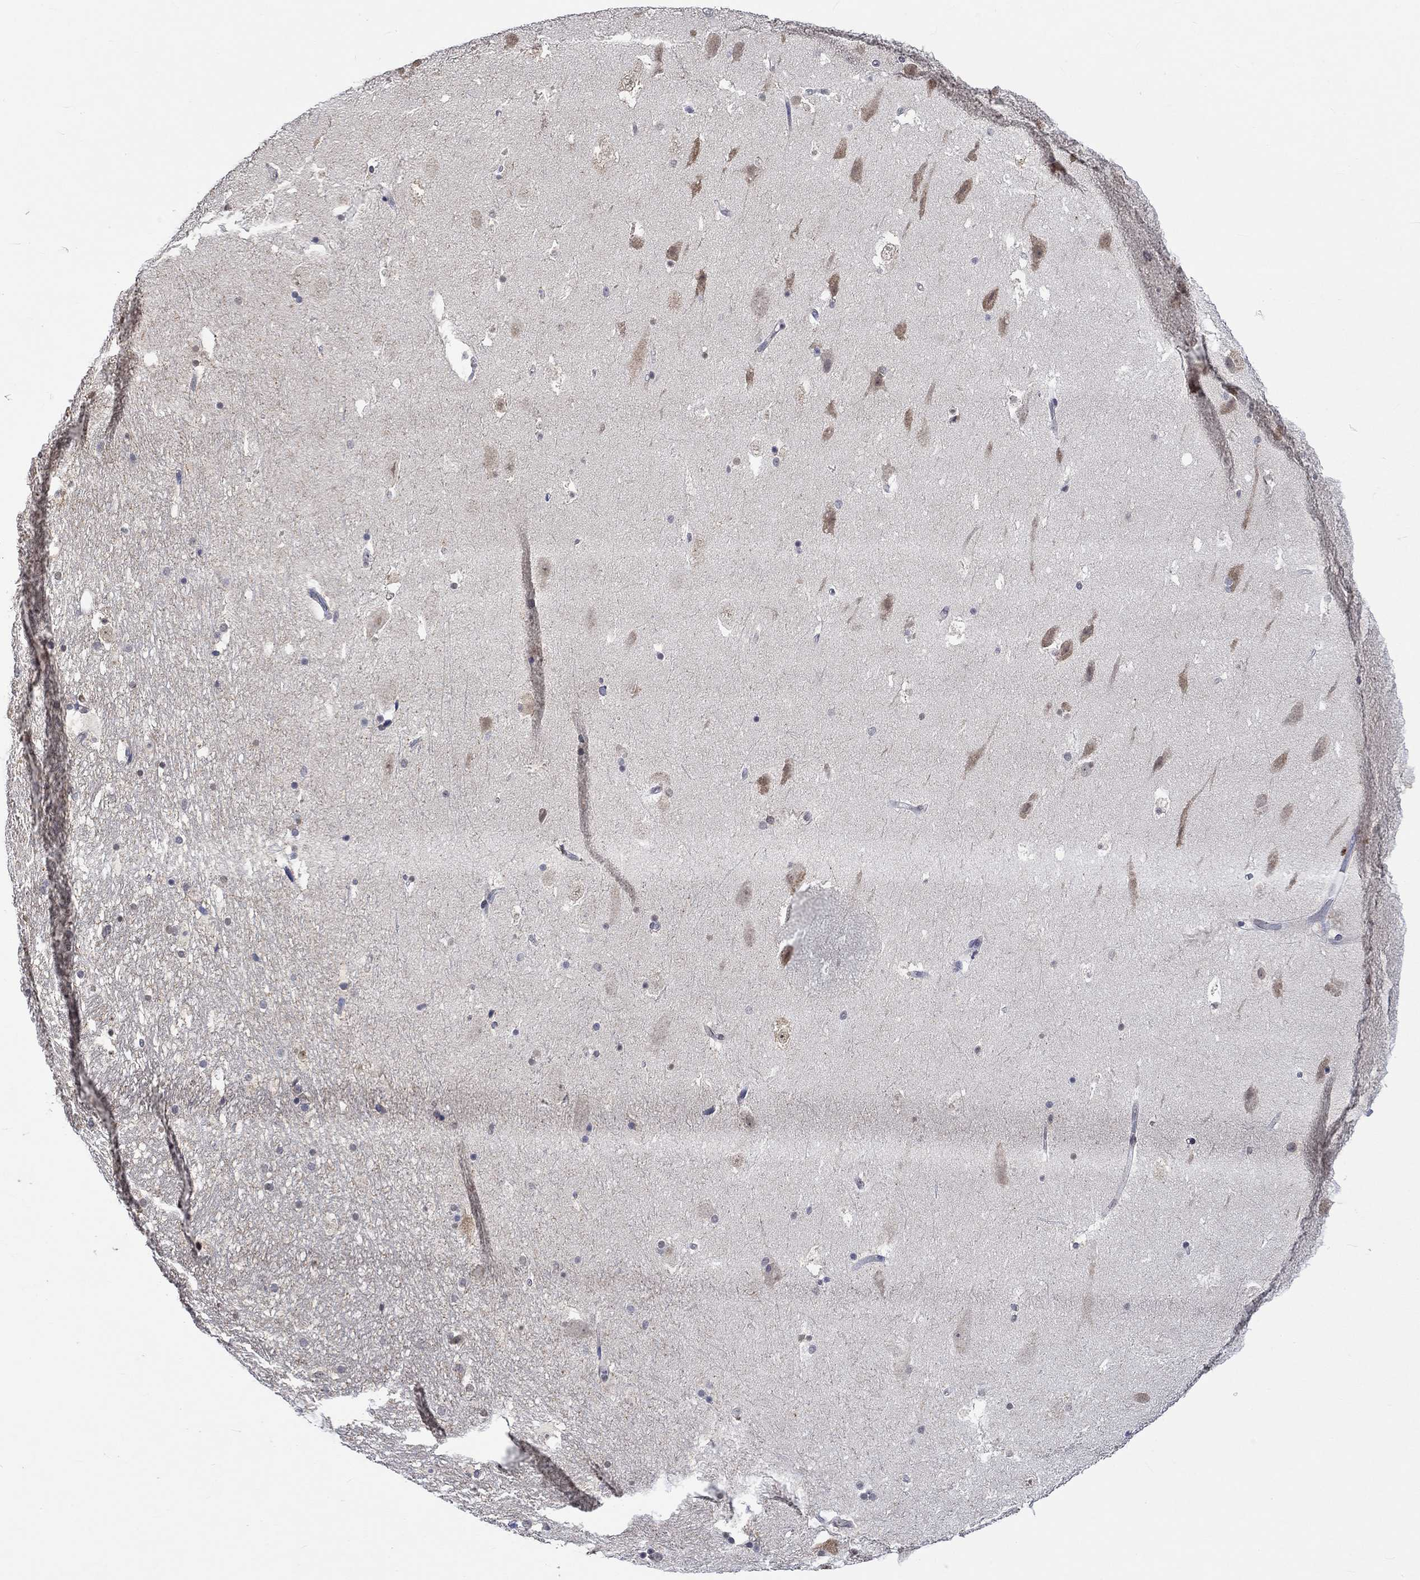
{"staining": {"intensity": "negative", "quantity": "none", "location": "none"}, "tissue": "hippocampus", "cell_type": "Glial cells", "image_type": "normal", "snomed": [{"axis": "morphology", "description": "Normal tissue, NOS"}, {"axis": "topography", "description": "Hippocampus"}], "caption": "Histopathology image shows no significant protein positivity in glial cells of unremarkable hippocampus.", "gene": "DDX3Y", "patient": {"sex": "male", "age": 51}}